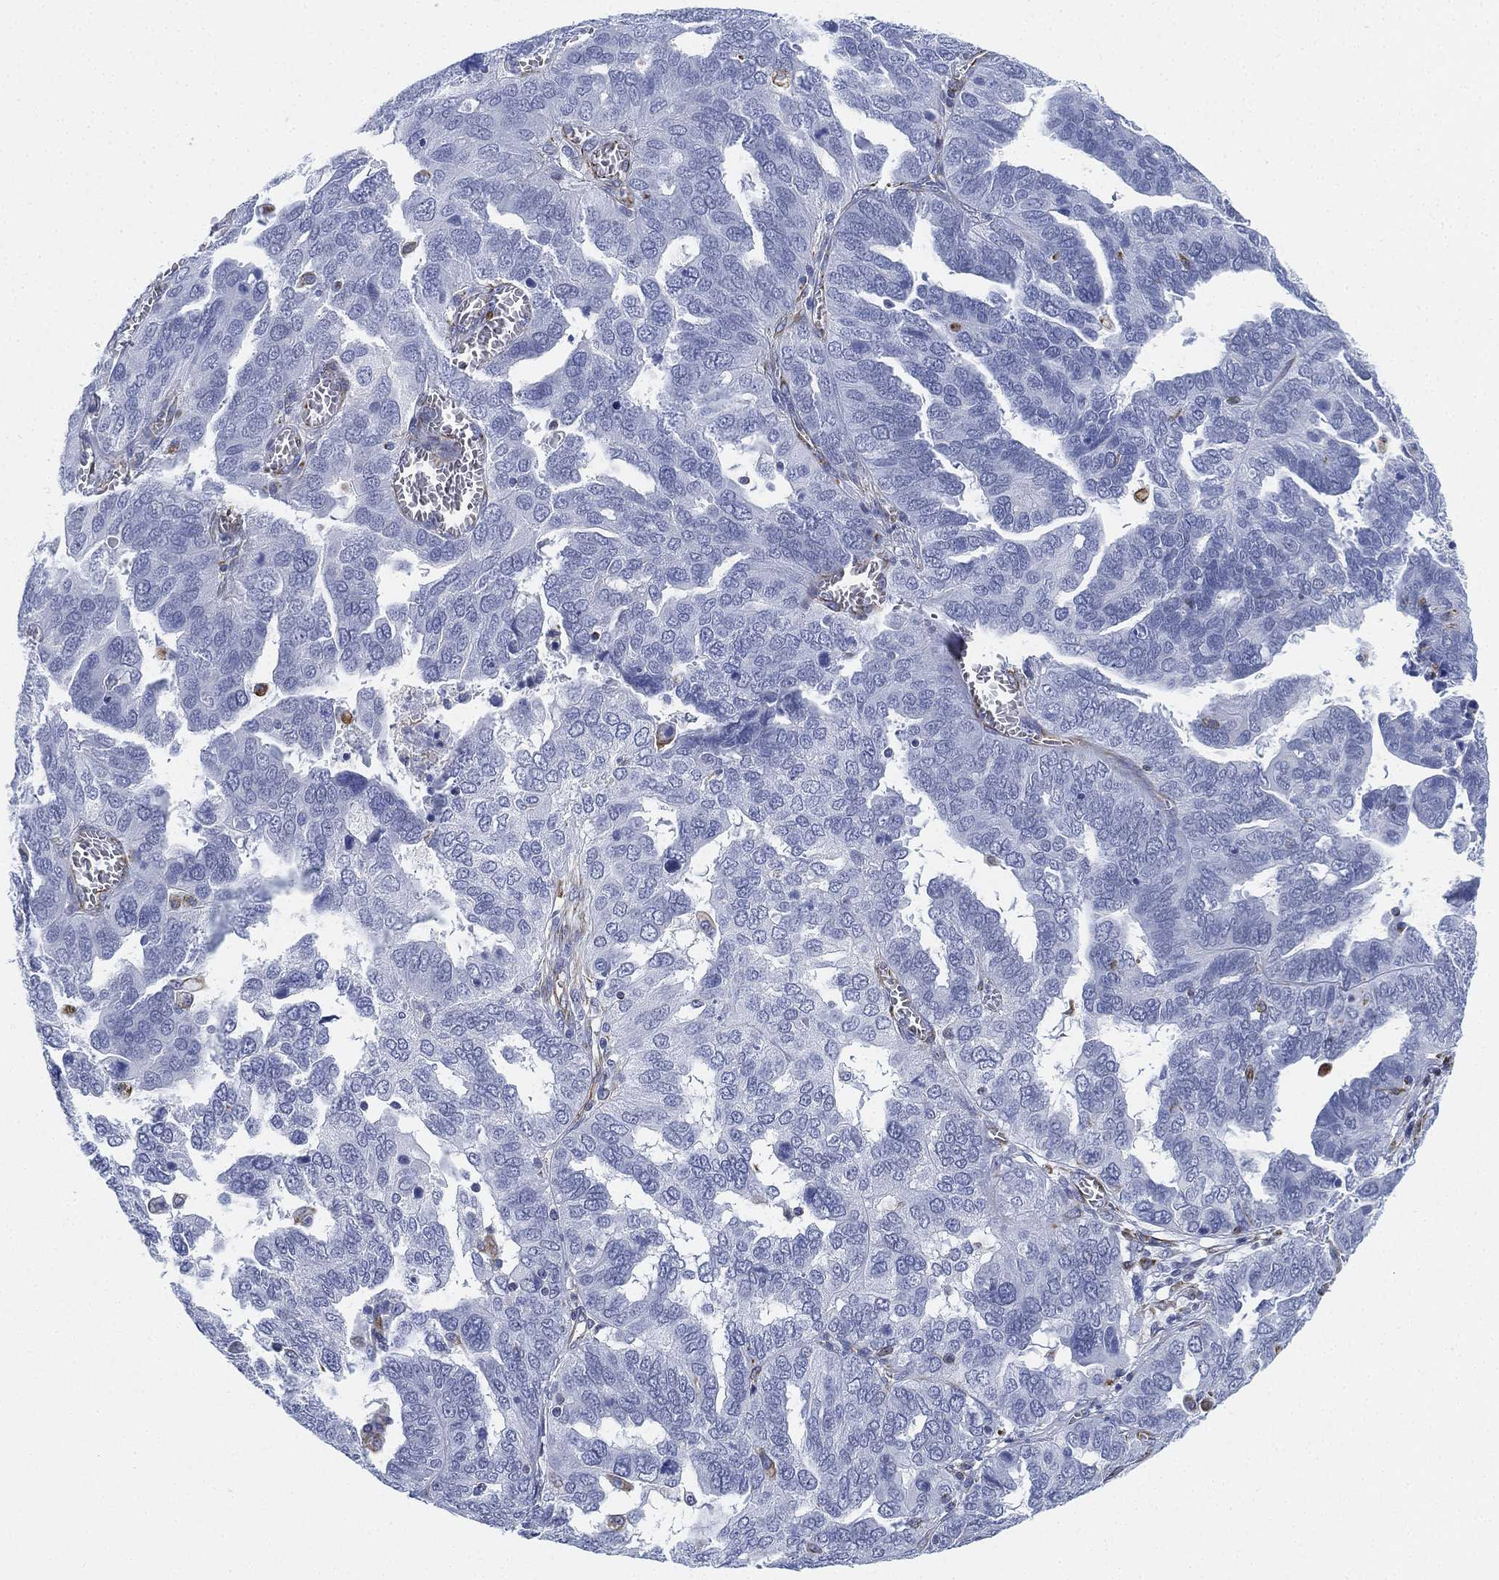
{"staining": {"intensity": "negative", "quantity": "none", "location": "none"}, "tissue": "ovarian cancer", "cell_type": "Tumor cells", "image_type": "cancer", "snomed": [{"axis": "morphology", "description": "Carcinoma, endometroid"}, {"axis": "topography", "description": "Soft tissue"}, {"axis": "topography", "description": "Ovary"}], "caption": "Human ovarian cancer stained for a protein using immunohistochemistry (IHC) shows no expression in tumor cells.", "gene": "PSKH2", "patient": {"sex": "female", "age": 52}}